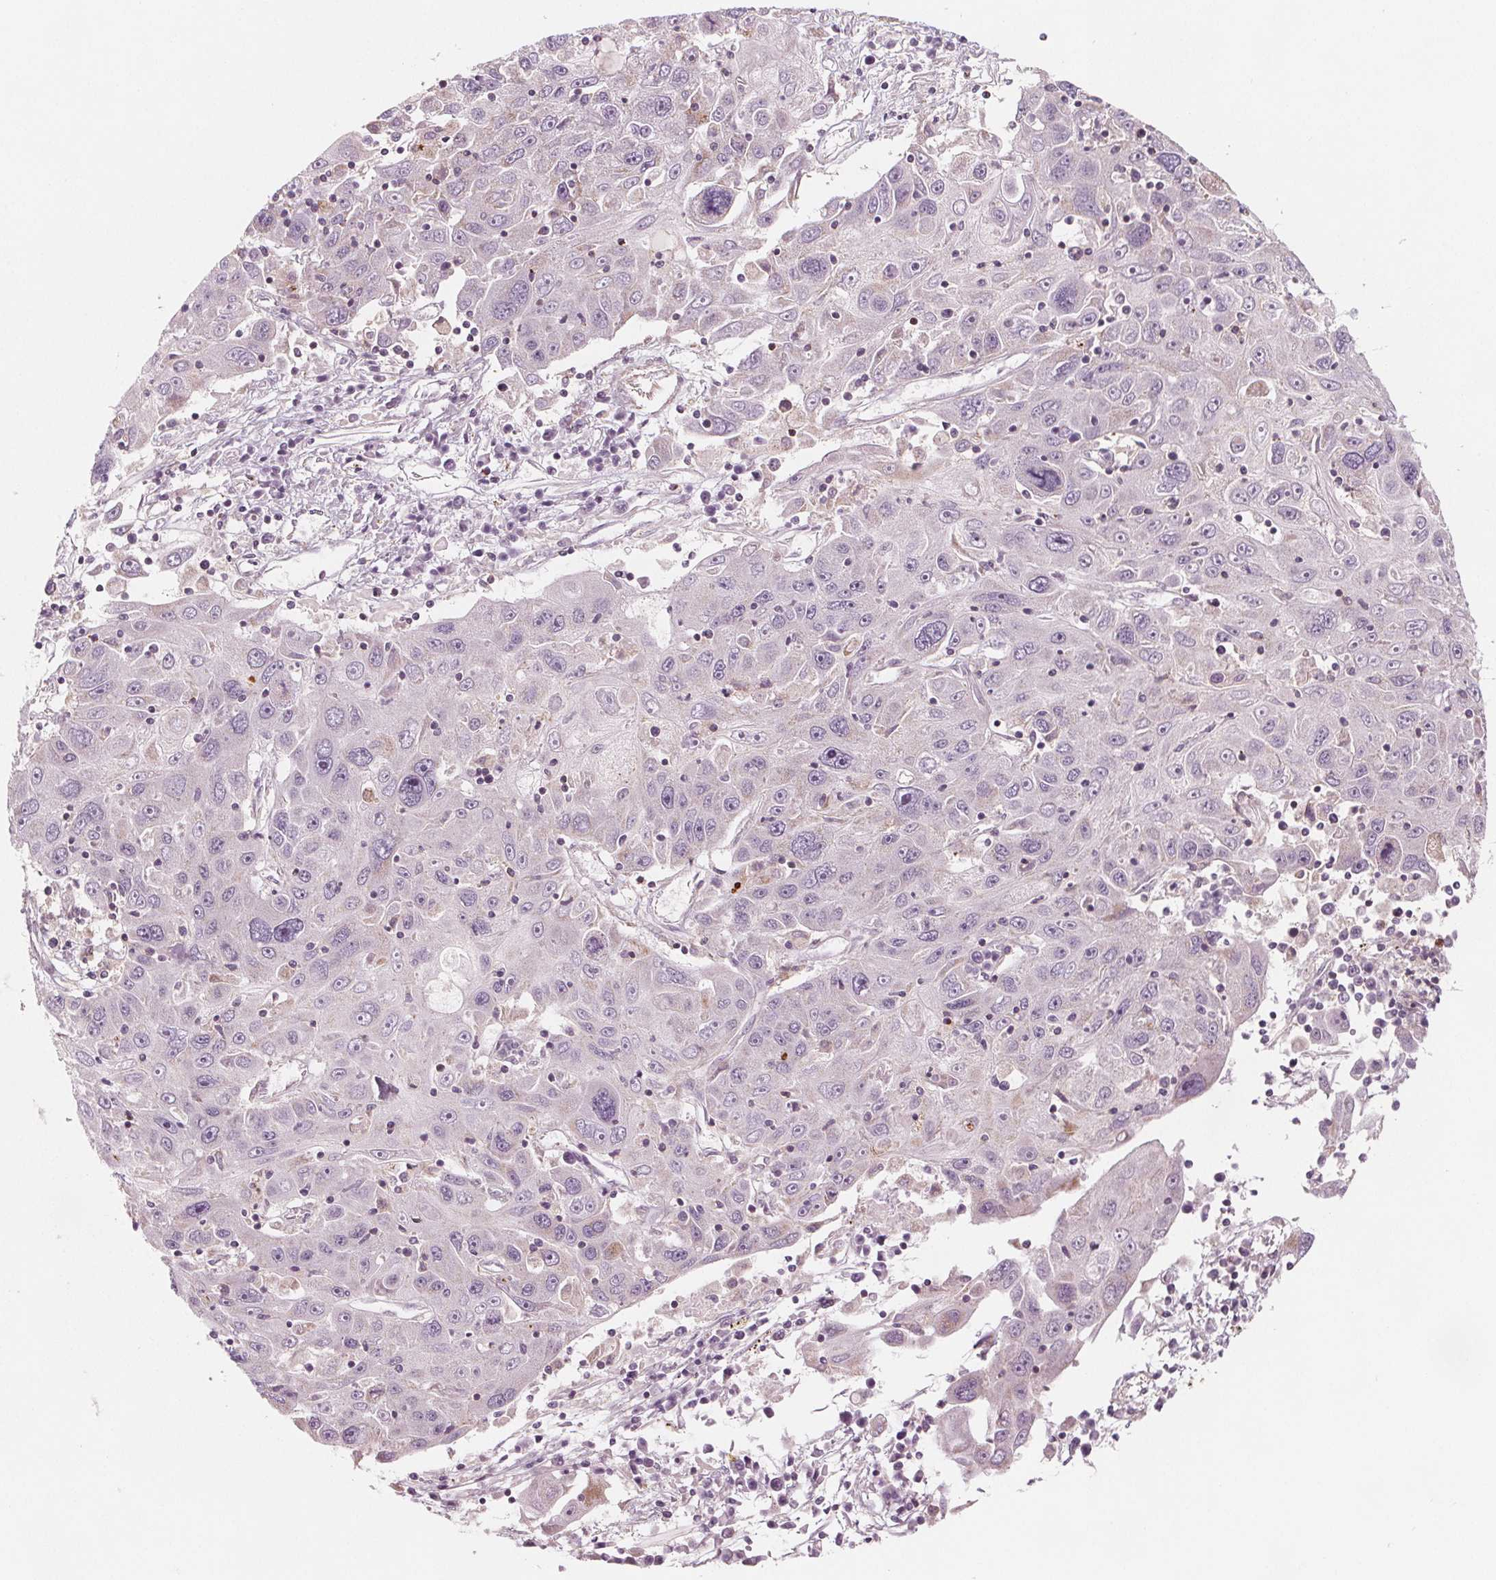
{"staining": {"intensity": "negative", "quantity": "none", "location": "none"}, "tissue": "stomach cancer", "cell_type": "Tumor cells", "image_type": "cancer", "snomed": [{"axis": "morphology", "description": "Adenocarcinoma, NOS"}, {"axis": "topography", "description": "Stomach"}], "caption": "Immunohistochemistry (IHC) micrograph of neoplastic tissue: human stomach adenocarcinoma stained with DAB exhibits no significant protein staining in tumor cells. (DAB (3,3'-diaminobenzidine) IHC visualized using brightfield microscopy, high magnification).", "gene": "ADAM33", "patient": {"sex": "male", "age": 56}}